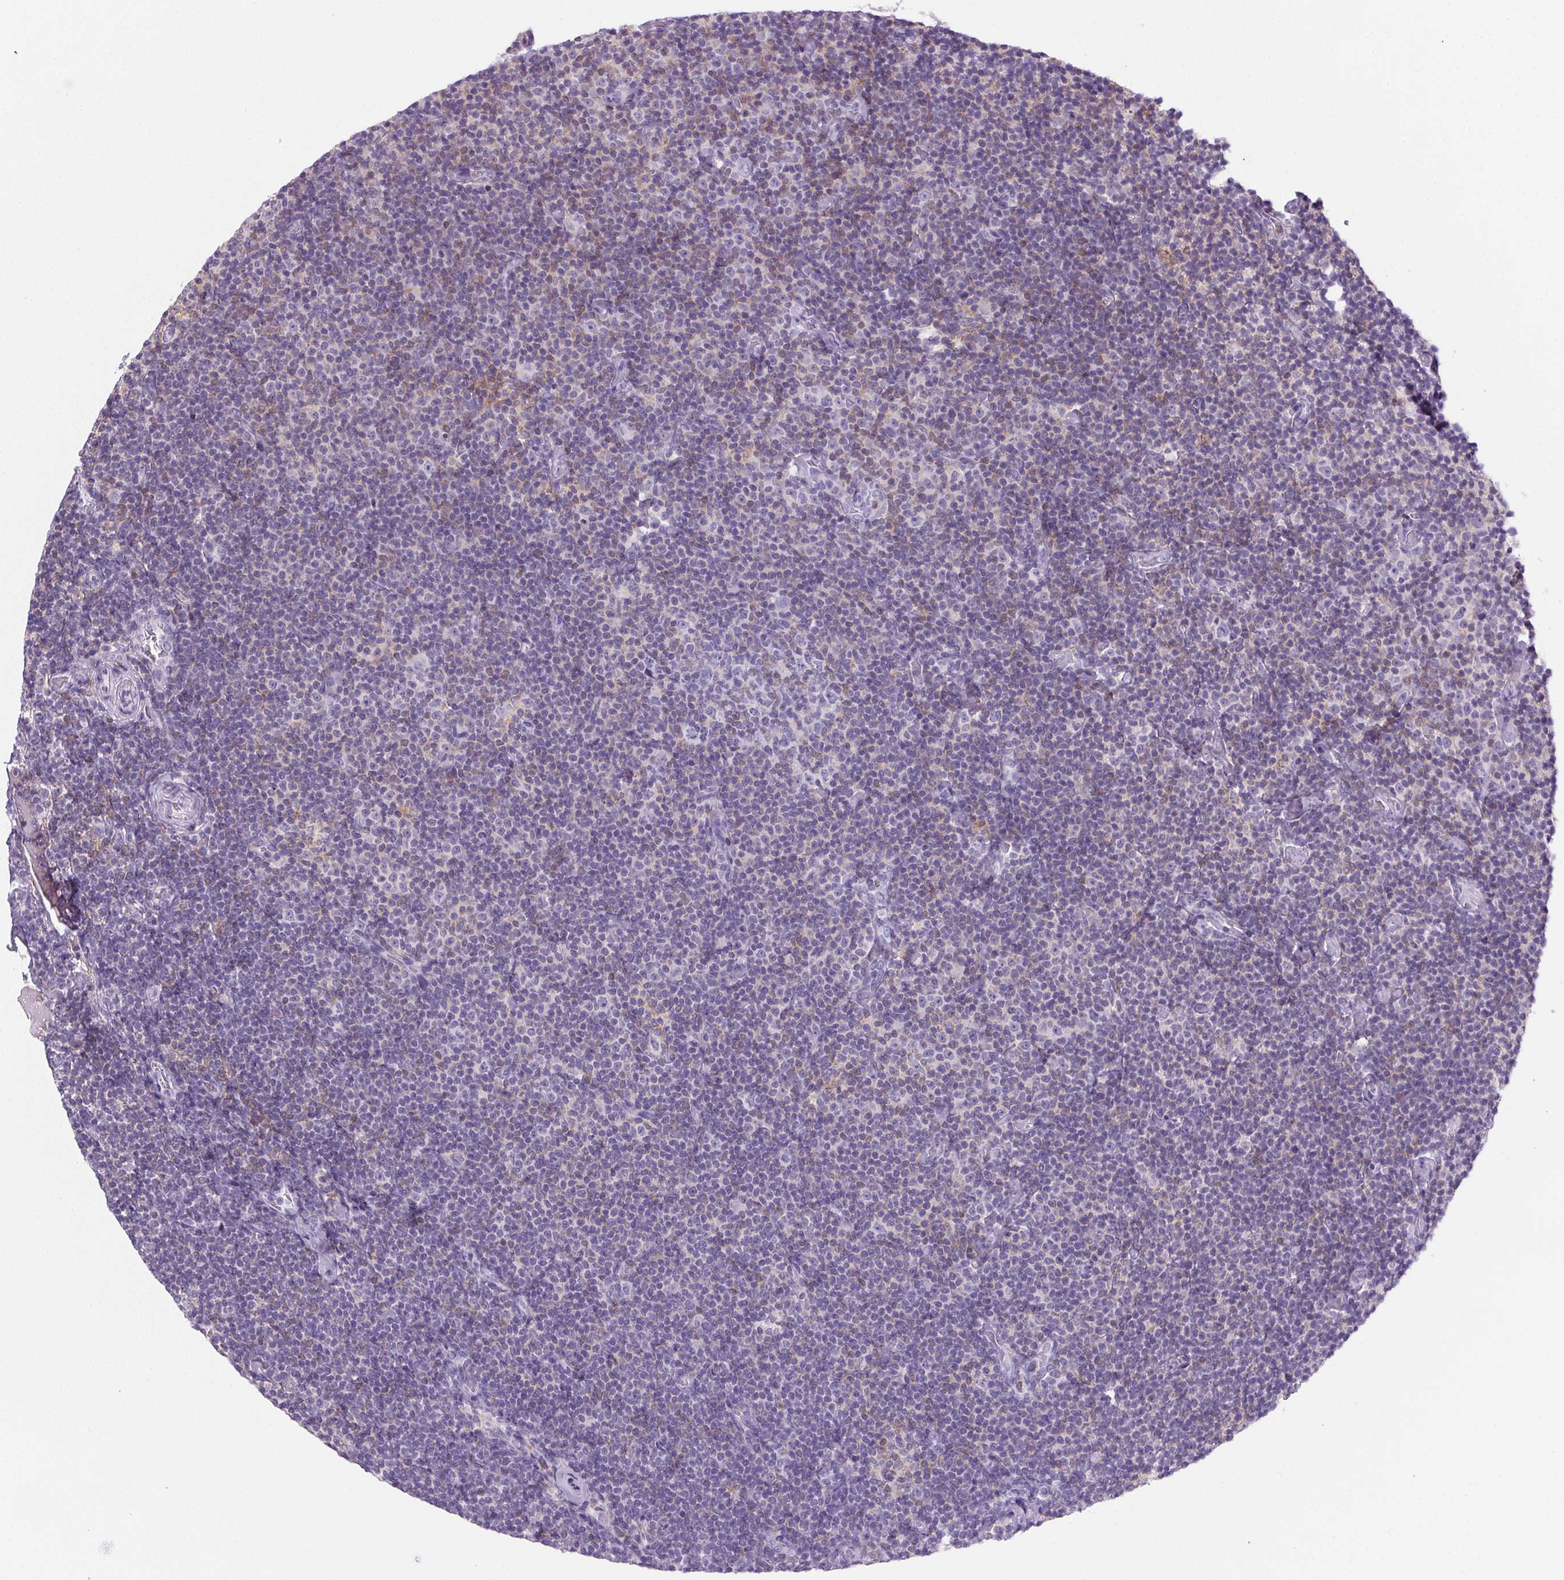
{"staining": {"intensity": "negative", "quantity": "none", "location": "none"}, "tissue": "lymphoma", "cell_type": "Tumor cells", "image_type": "cancer", "snomed": [{"axis": "morphology", "description": "Malignant lymphoma, non-Hodgkin's type, Low grade"}, {"axis": "topography", "description": "Lymph node"}], "caption": "Immunohistochemical staining of low-grade malignant lymphoma, non-Hodgkin's type demonstrates no significant staining in tumor cells.", "gene": "S100A2", "patient": {"sex": "male", "age": 81}}